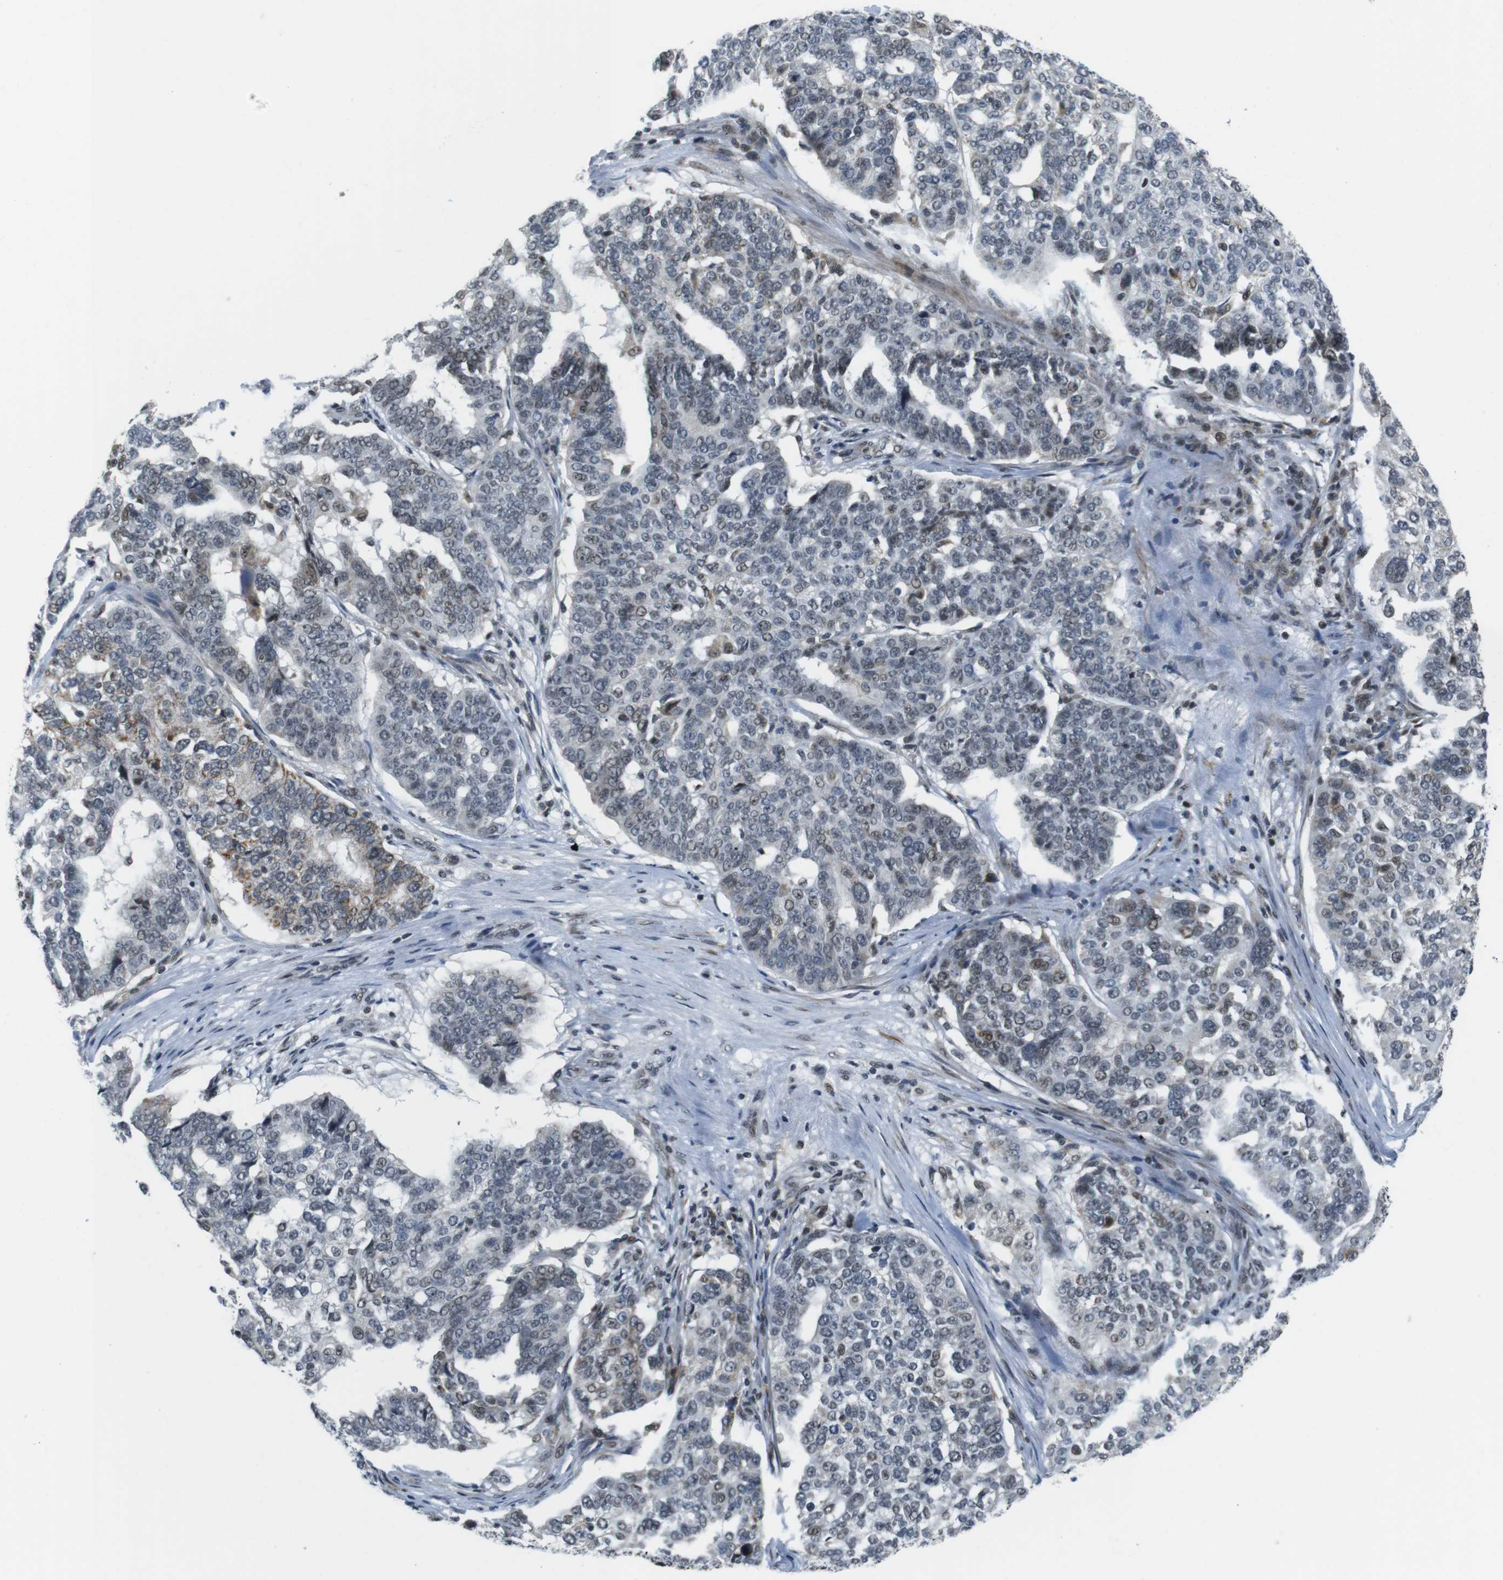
{"staining": {"intensity": "moderate", "quantity": "<25%", "location": "cytoplasmic/membranous,nuclear"}, "tissue": "ovarian cancer", "cell_type": "Tumor cells", "image_type": "cancer", "snomed": [{"axis": "morphology", "description": "Cystadenocarcinoma, serous, NOS"}, {"axis": "topography", "description": "Ovary"}], "caption": "The immunohistochemical stain highlights moderate cytoplasmic/membranous and nuclear expression in tumor cells of ovarian cancer tissue.", "gene": "USP7", "patient": {"sex": "female", "age": 59}}